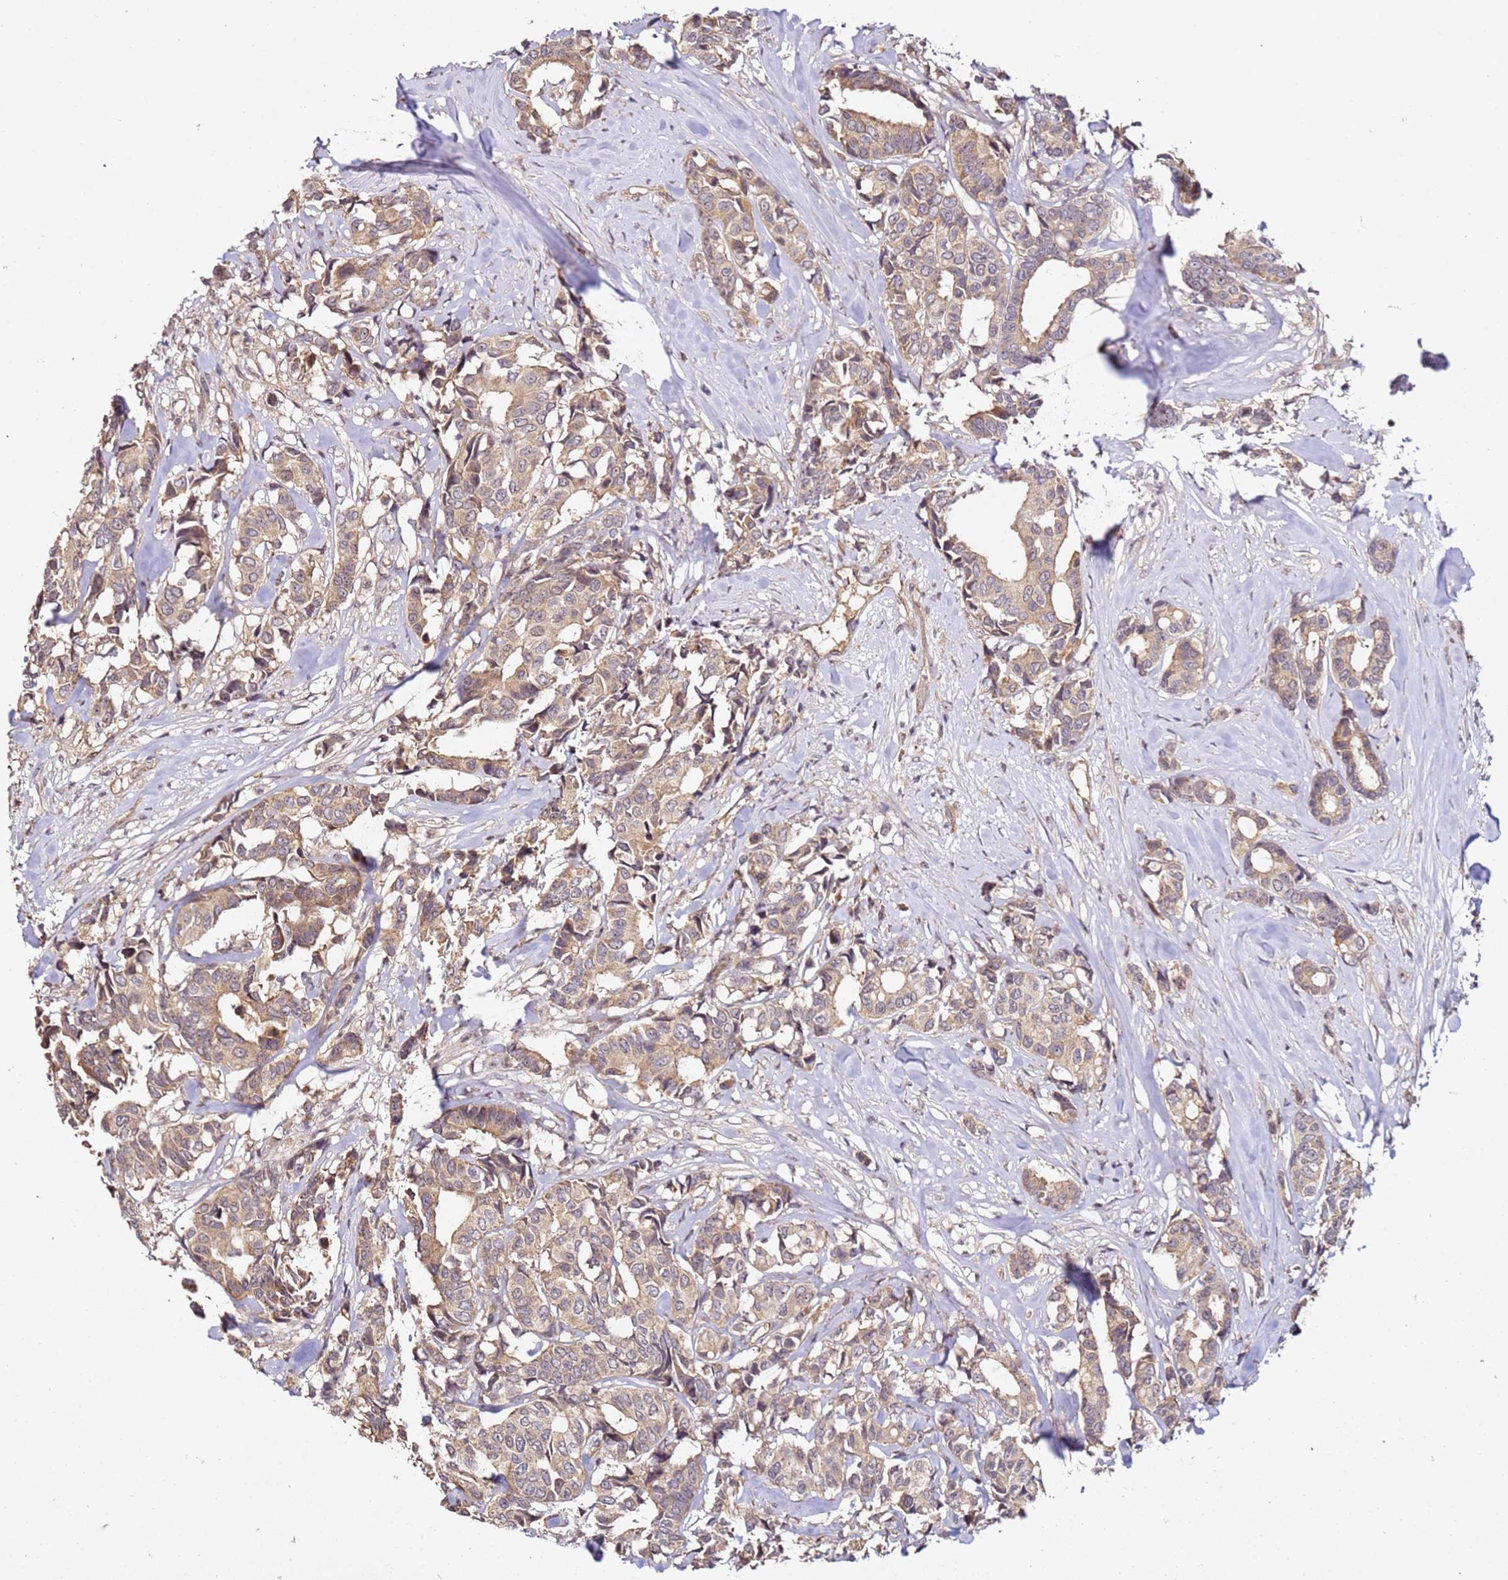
{"staining": {"intensity": "moderate", "quantity": ">75%", "location": "cytoplasmic/membranous"}, "tissue": "breast cancer", "cell_type": "Tumor cells", "image_type": "cancer", "snomed": [{"axis": "morphology", "description": "Duct carcinoma"}, {"axis": "topography", "description": "Breast"}], "caption": "Human breast invasive ductal carcinoma stained for a protein (brown) displays moderate cytoplasmic/membranous positive positivity in about >75% of tumor cells.", "gene": "DDX27", "patient": {"sex": "female", "age": 87}}